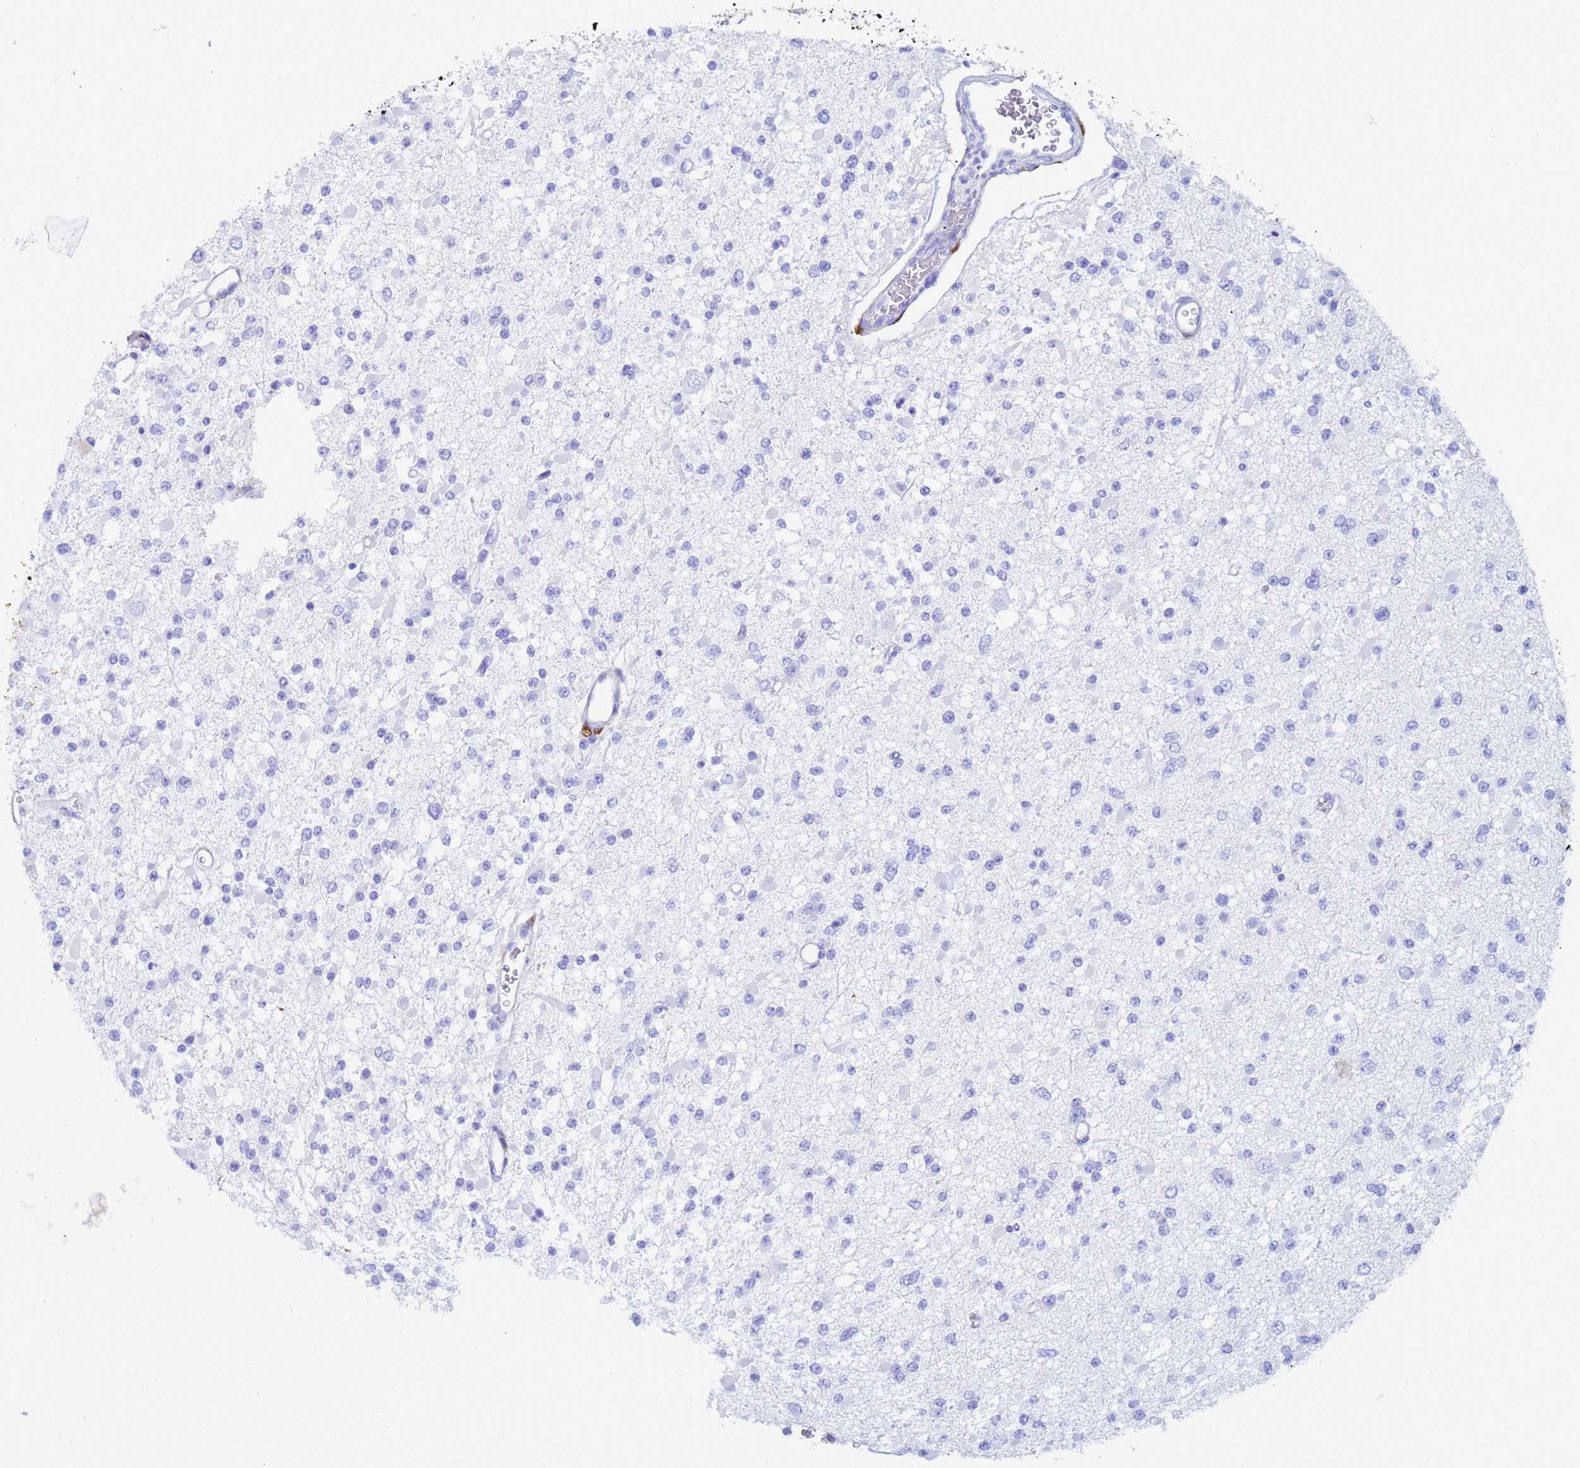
{"staining": {"intensity": "negative", "quantity": "none", "location": "none"}, "tissue": "glioma", "cell_type": "Tumor cells", "image_type": "cancer", "snomed": [{"axis": "morphology", "description": "Glioma, malignant, Low grade"}, {"axis": "topography", "description": "Brain"}], "caption": "Tumor cells are negative for brown protein staining in glioma.", "gene": "AKR1C2", "patient": {"sex": "female", "age": 22}}